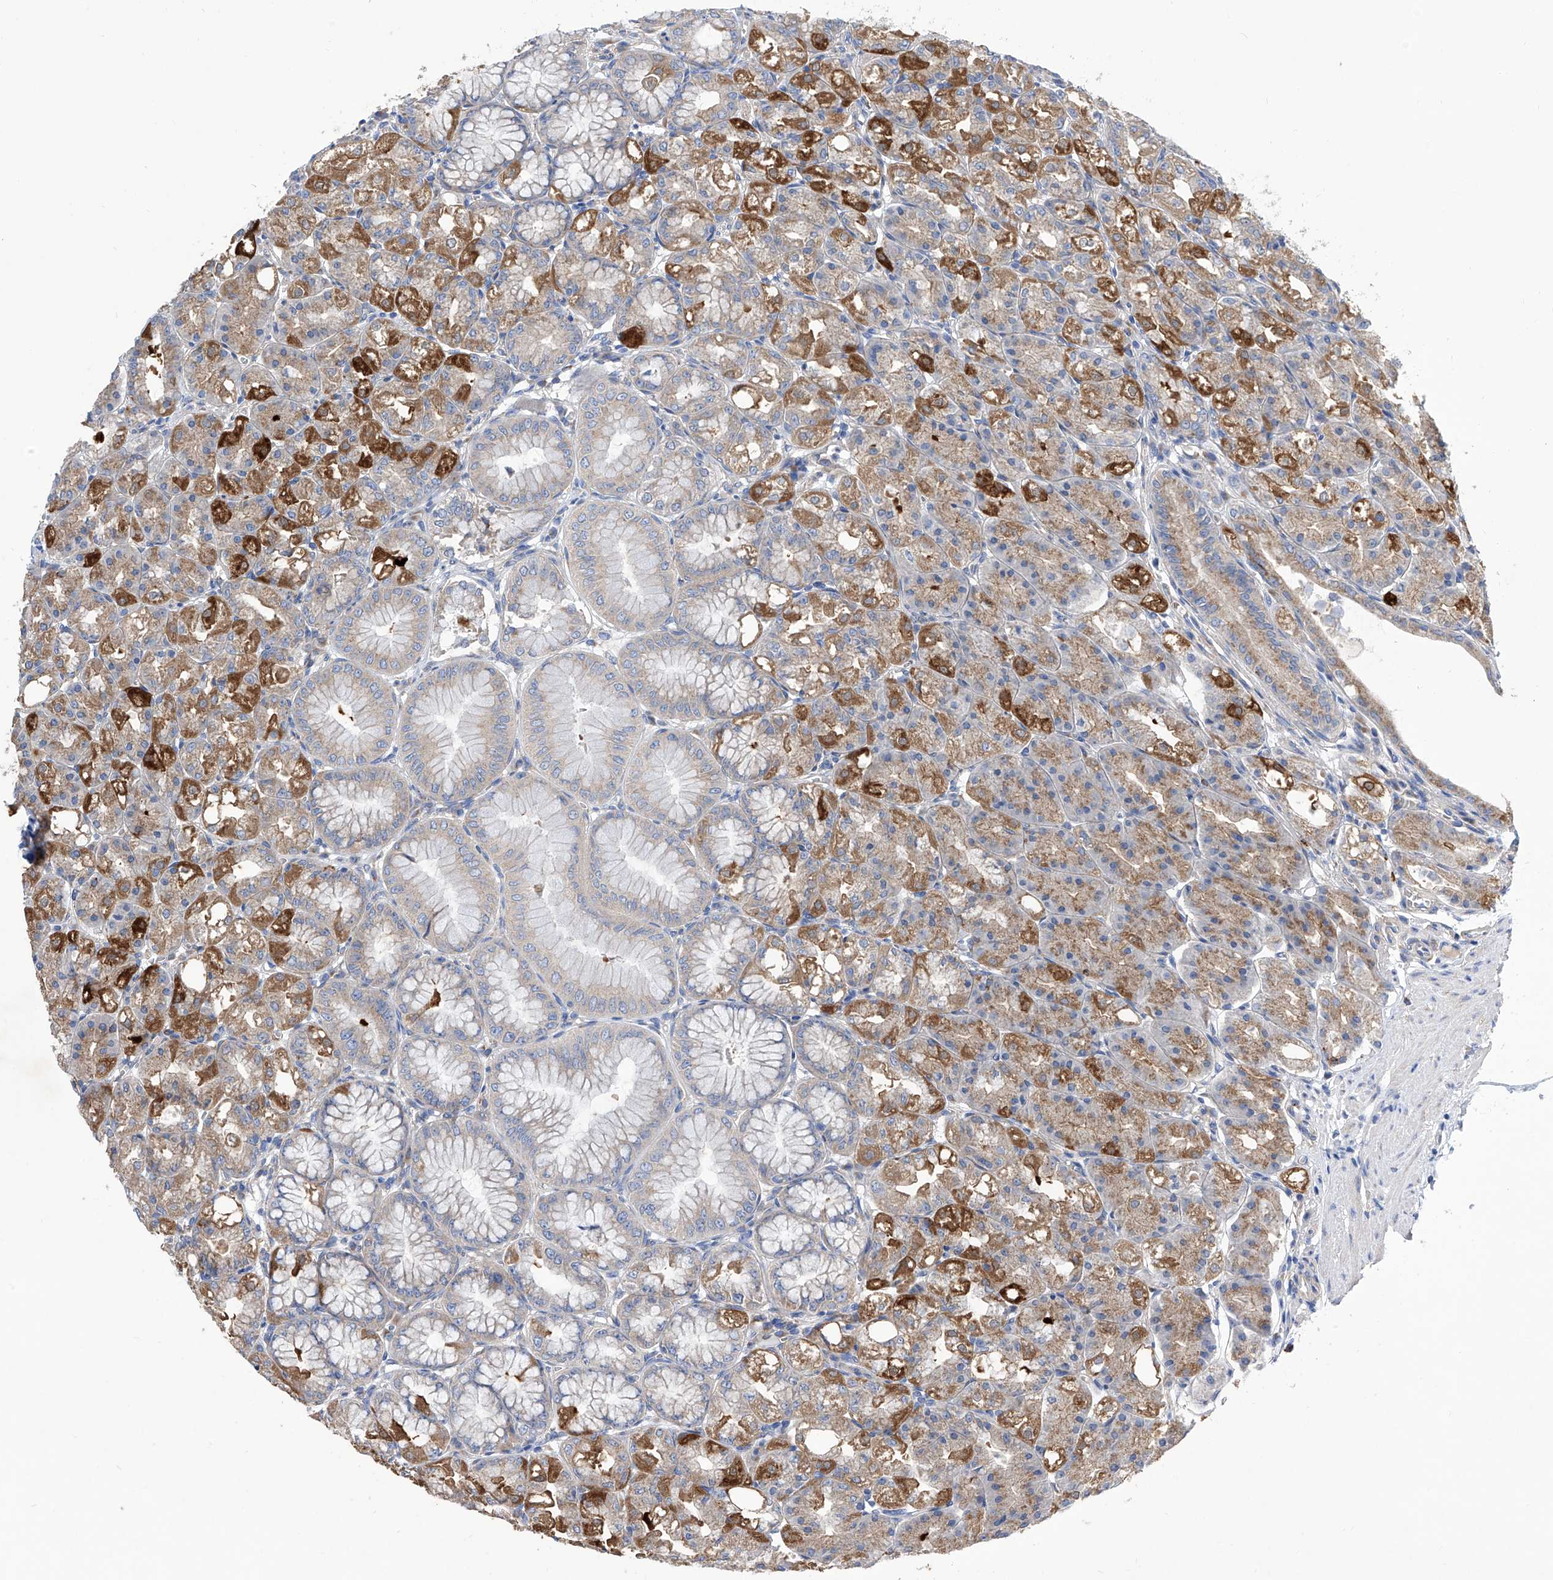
{"staining": {"intensity": "moderate", "quantity": ">75%", "location": "cytoplasmic/membranous"}, "tissue": "stomach", "cell_type": "Glandular cells", "image_type": "normal", "snomed": [{"axis": "morphology", "description": "Normal tissue, NOS"}, {"axis": "topography", "description": "Stomach, lower"}], "caption": "The histopathology image exhibits staining of benign stomach, revealing moderate cytoplasmic/membranous protein positivity (brown color) within glandular cells. Using DAB (brown) and hematoxylin (blue) stains, captured at high magnification using brightfield microscopy.", "gene": "TJAP1", "patient": {"sex": "male", "age": 71}}